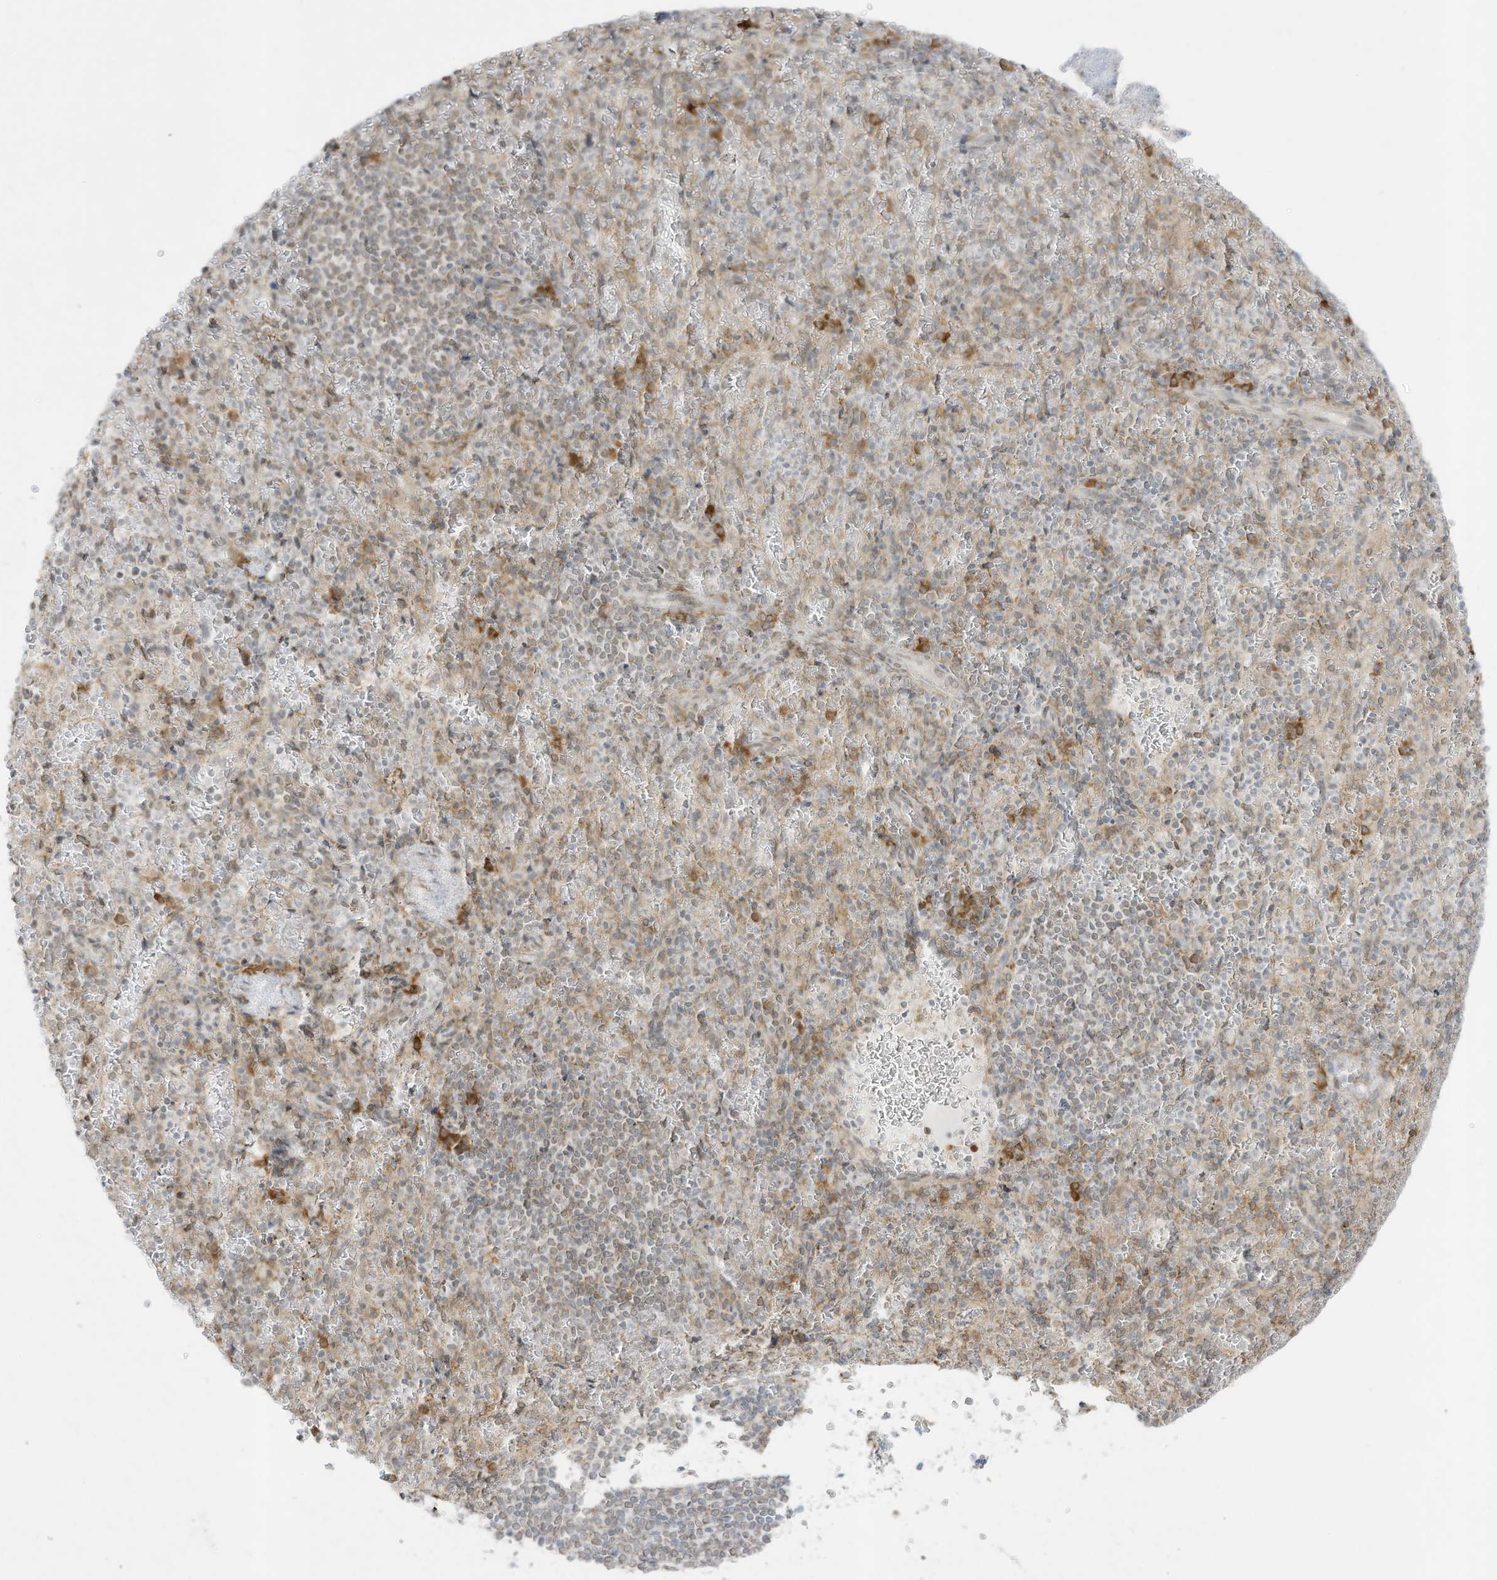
{"staining": {"intensity": "negative", "quantity": "none", "location": "none"}, "tissue": "spleen", "cell_type": "Cells in red pulp", "image_type": "normal", "snomed": [{"axis": "morphology", "description": "Normal tissue, NOS"}, {"axis": "topography", "description": "Spleen"}], "caption": "Histopathology image shows no significant protein expression in cells in red pulp of unremarkable spleen.", "gene": "PTK6", "patient": {"sex": "female", "age": 74}}